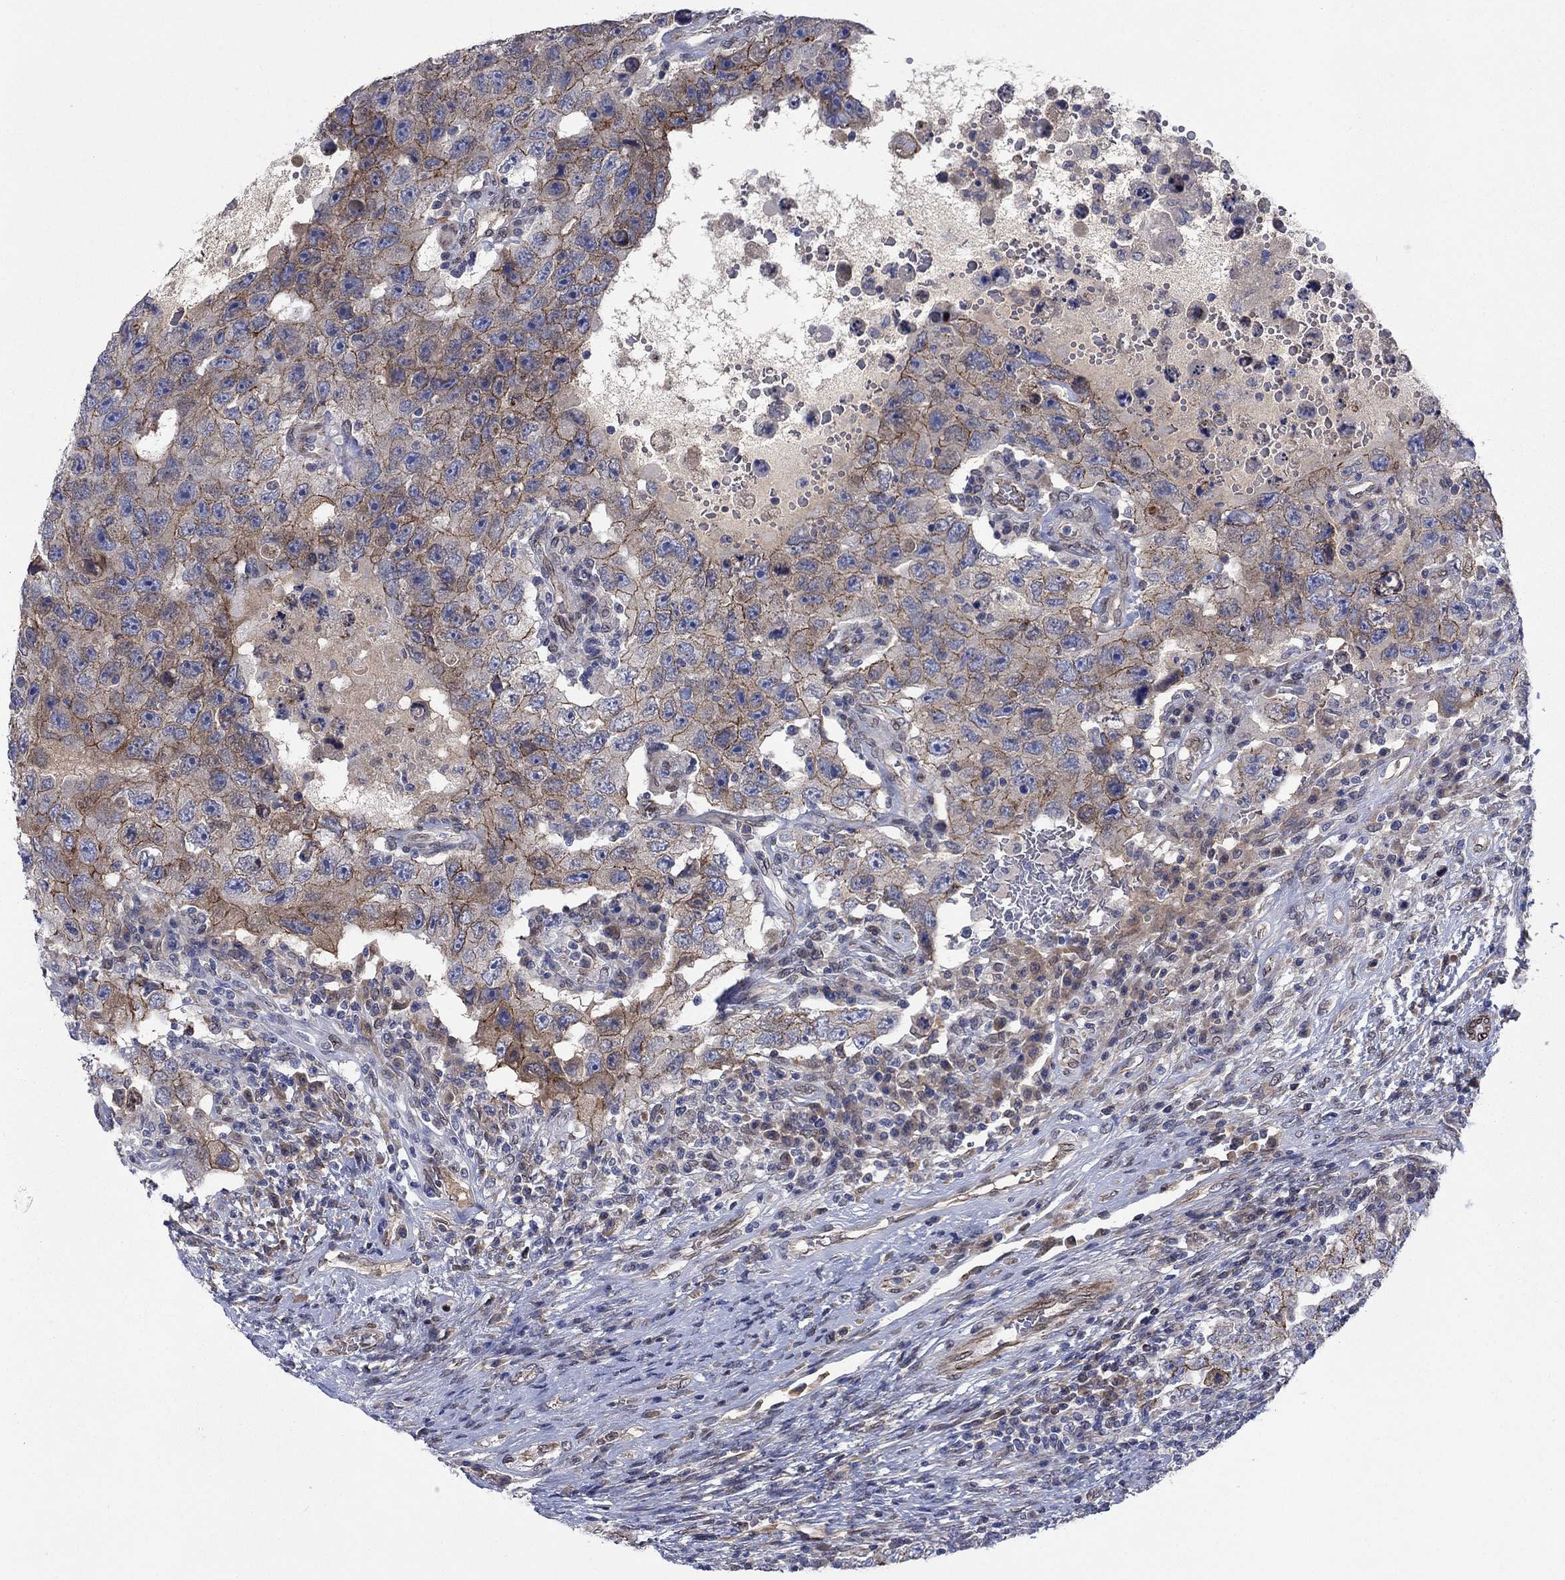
{"staining": {"intensity": "moderate", "quantity": "25%-75%", "location": "cytoplasmic/membranous"}, "tissue": "testis cancer", "cell_type": "Tumor cells", "image_type": "cancer", "snomed": [{"axis": "morphology", "description": "Carcinoma, Embryonal, NOS"}, {"axis": "topography", "description": "Testis"}], "caption": "IHC micrograph of testis cancer stained for a protein (brown), which reveals medium levels of moderate cytoplasmic/membranous expression in approximately 25%-75% of tumor cells.", "gene": "EMC9", "patient": {"sex": "male", "age": 26}}